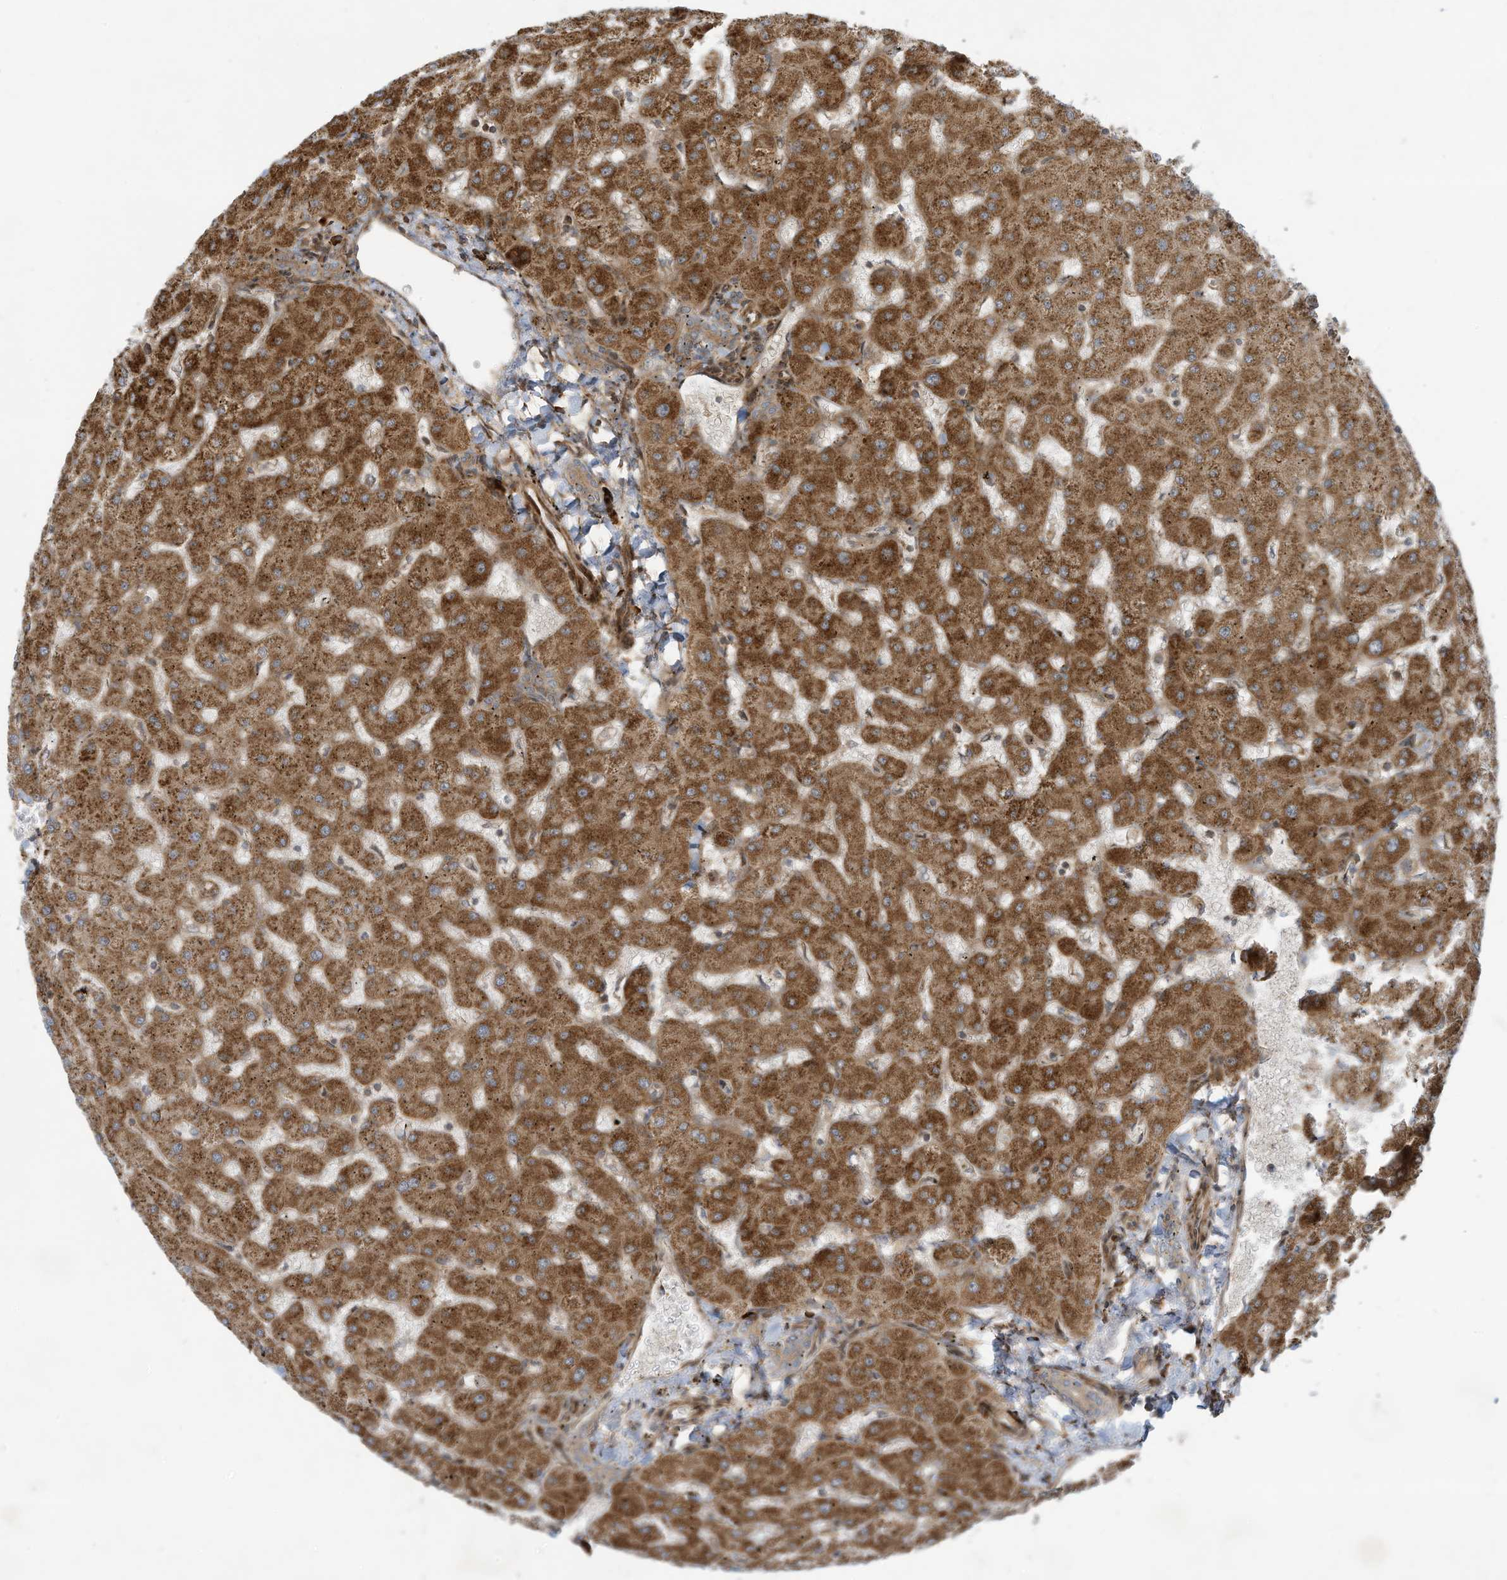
{"staining": {"intensity": "moderate", "quantity": ">75%", "location": "cytoplasmic/membranous"}, "tissue": "liver", "cell_type": "Cholangiocytes", "image_type": "normal", "snomed": [{"axis": "morphology", "description": "Normal tissue, NOS"}, {"axis": "topography", "description": "Liver"}], "caption": "An IHC image of unremarkable tissue is shown. Protein staining in brown shows moderate cytoplasmic/membranous positivity in liver within cholangiocytes.", "gene": "DDIT4", "patient": {"sex": "female", "age": 63}}